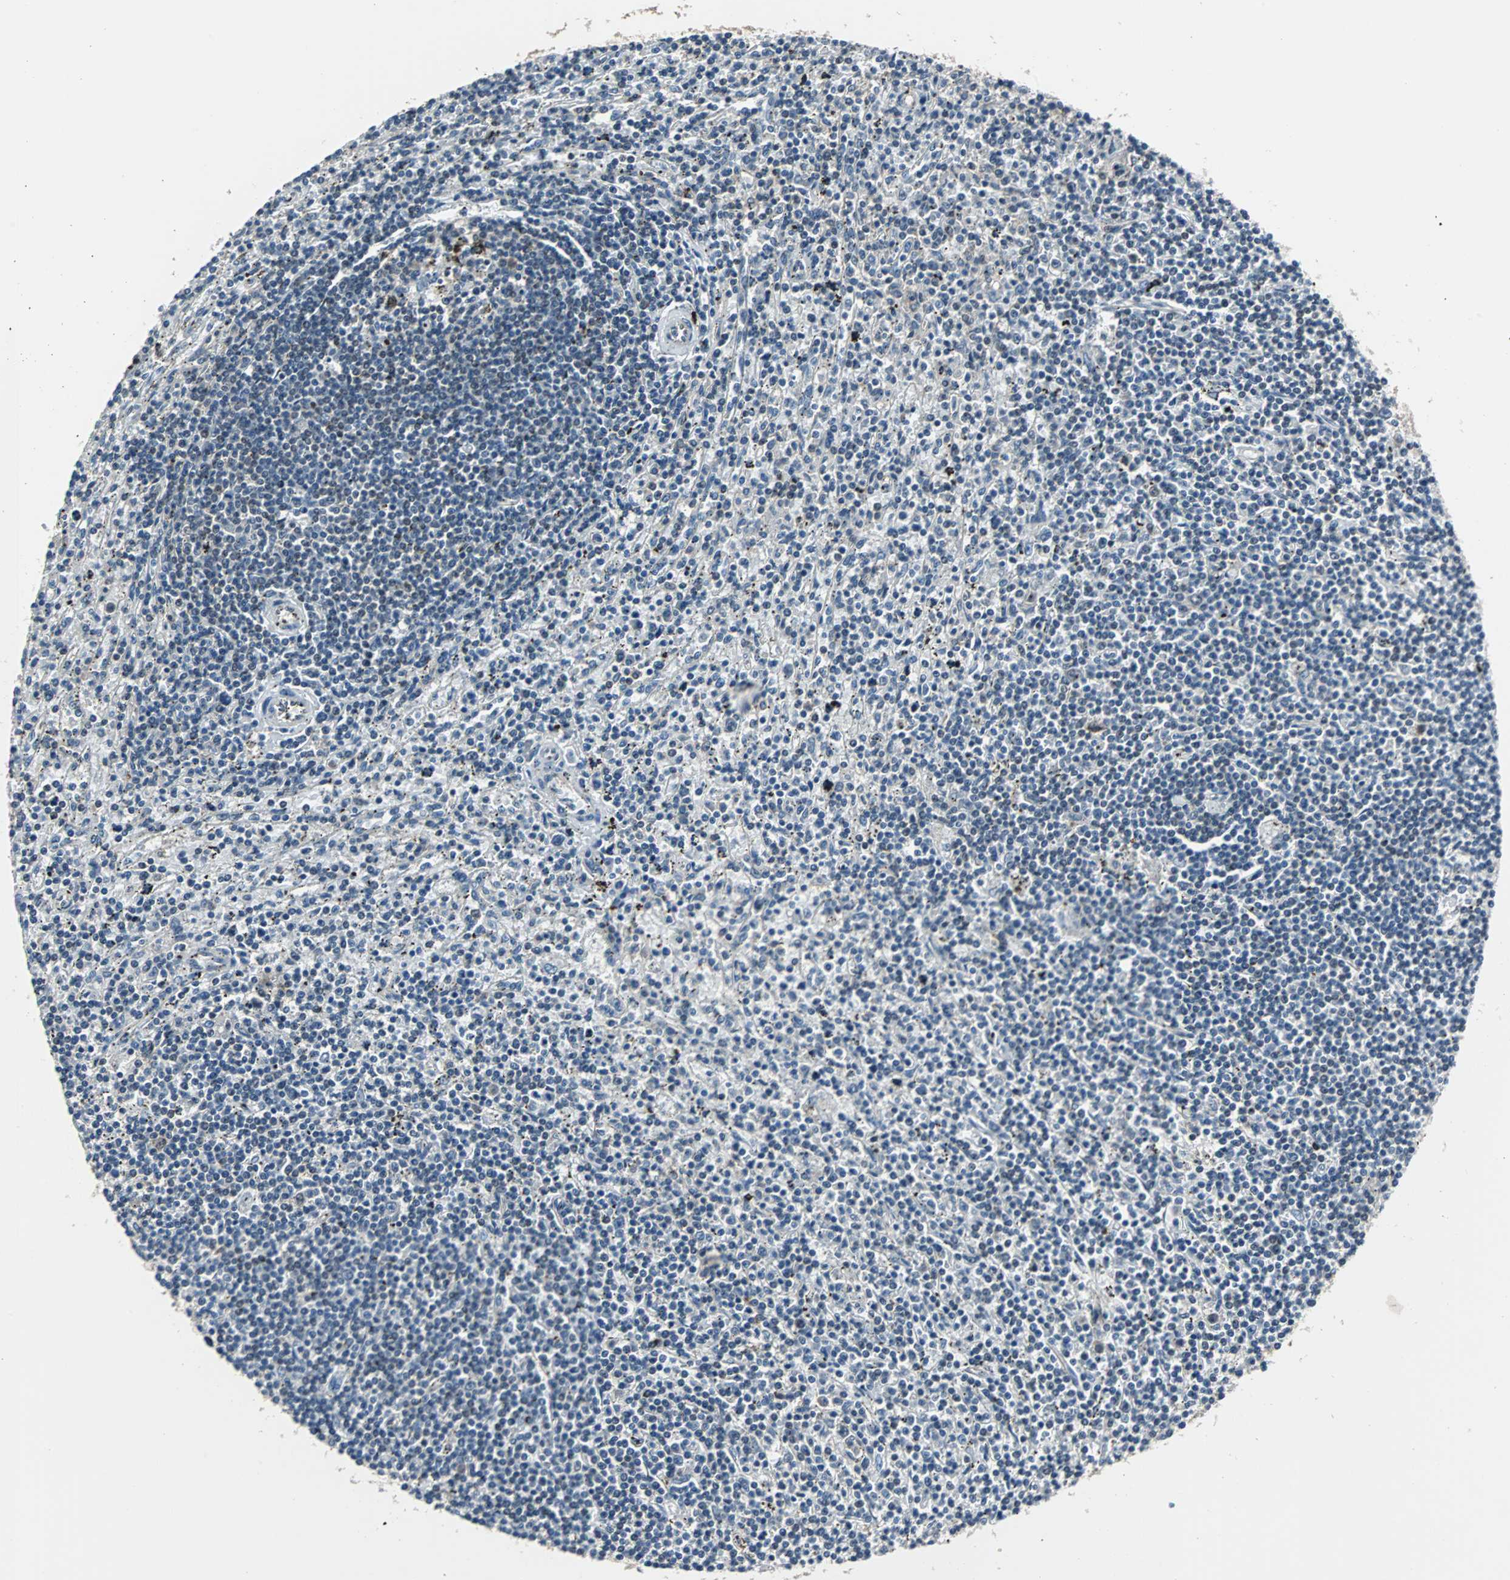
{"staining": {"intensity": "negative", "quantity": "none", "location": "none"}, "tissue": "lymphoma", "cell_type": "Tumor cells", "image_type": "cancer", "snomed": [{"axis": "morphology", "description": "Malignant lymphoma, non-Hodgkin's type, Low grade"}, {"axis": "topography", "description": "Spleen"}], "caption": "This is a photomicrograph of immunohistochemistry staining of lymphoma, which shows no staining in tumor cells.", "gene": "MKX", "patient": {"sex": "male", "age": 76}}